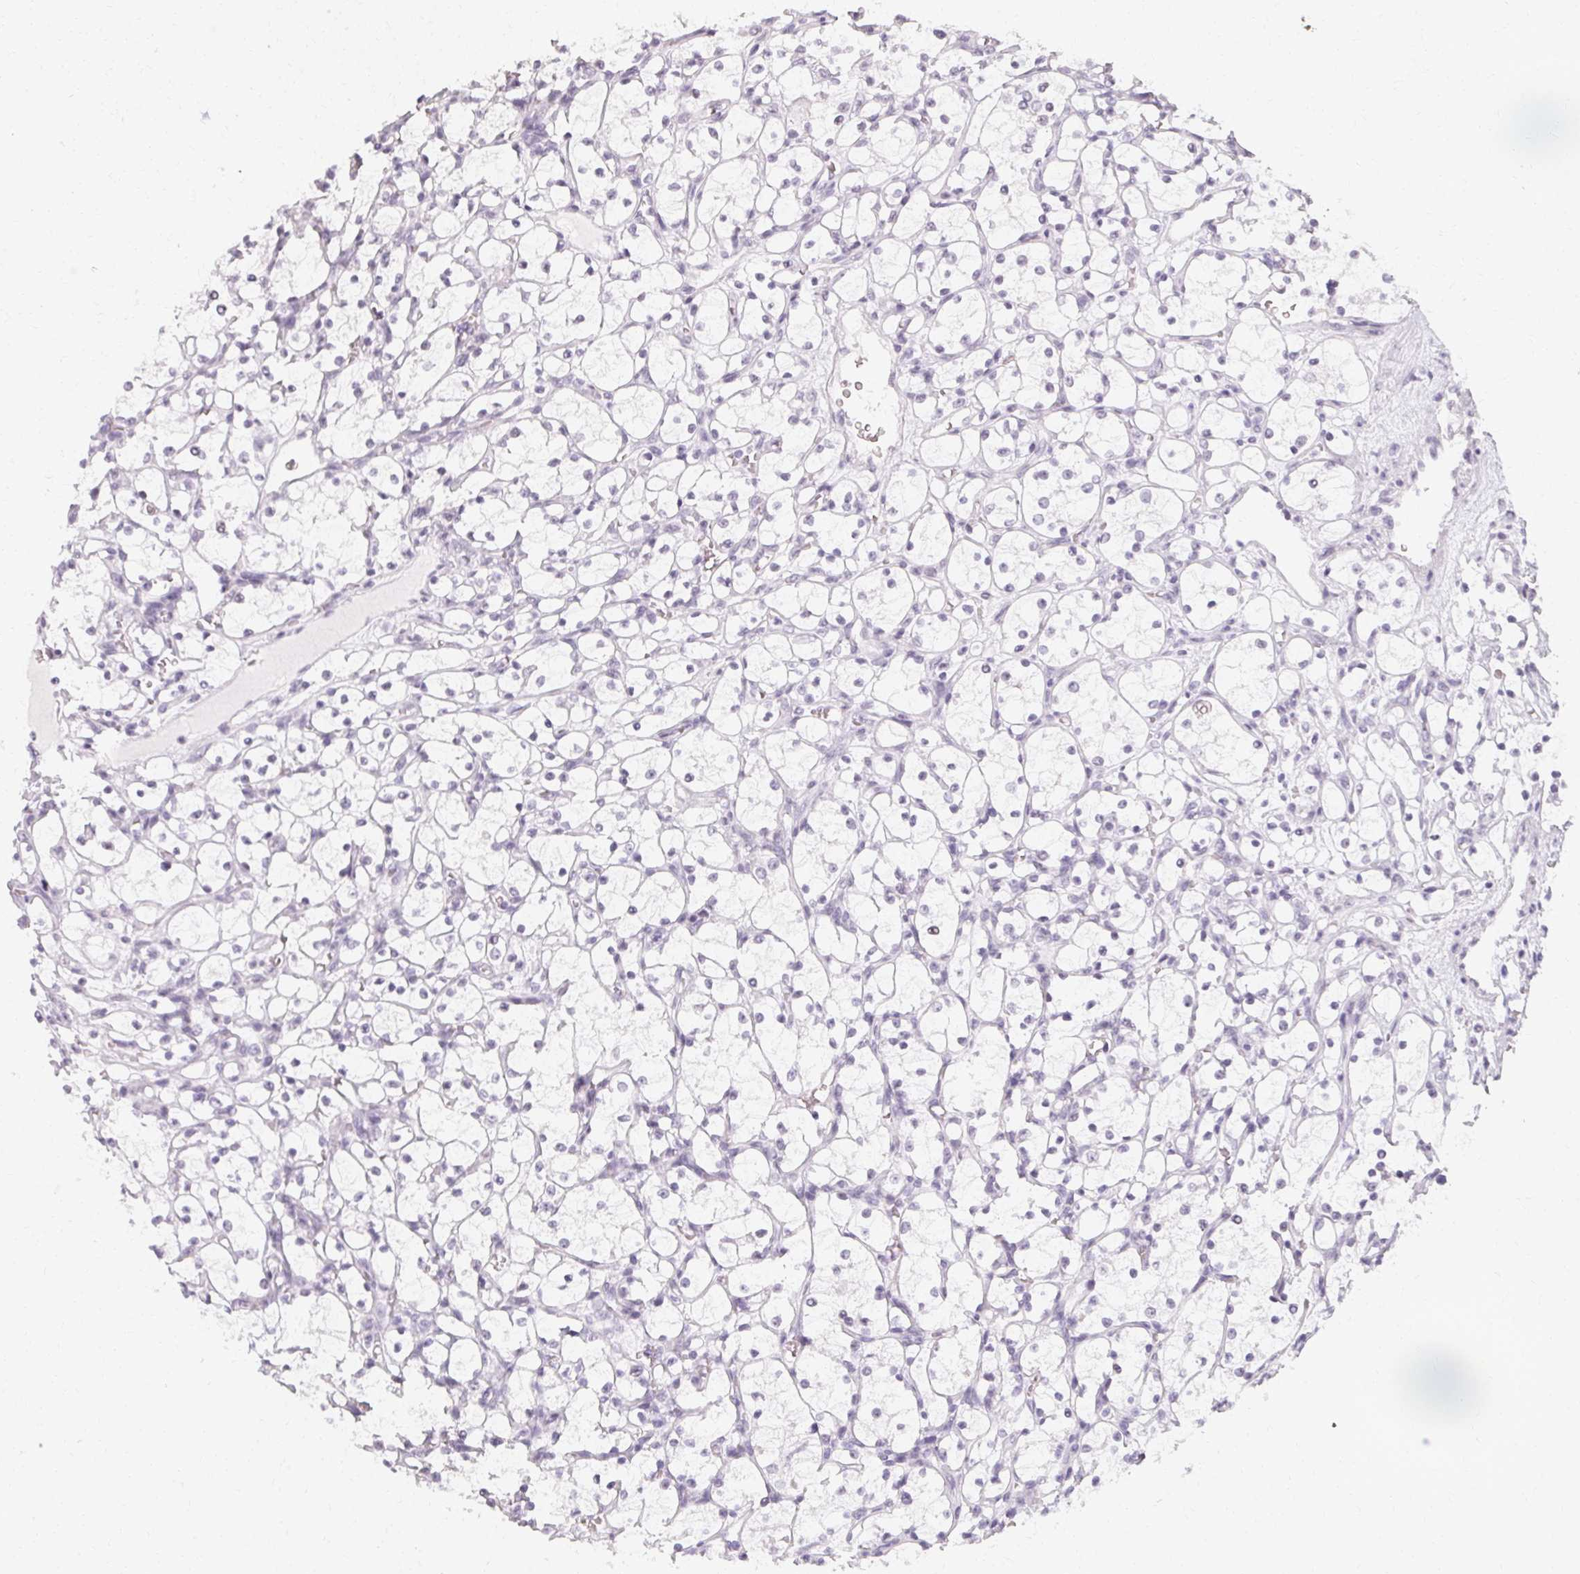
{"staining": {"intensity": "negative", "quantity": "none", "location": "none"}, "tissue": "renal cancer", "cell_type": "Tumor cells", "image_type": "cancer", "snomed": [{"axis": "morphology", "description": "Adenocarcinoma, NOS"}, {"axis": "topography", "description": "Kidney"}], "caption": "Immunohistochemical staining of human renal cancer displays no significant staining in tumor cells.", "gene": "SYNPR", "patient": {"sex": "female", "age": 69}}